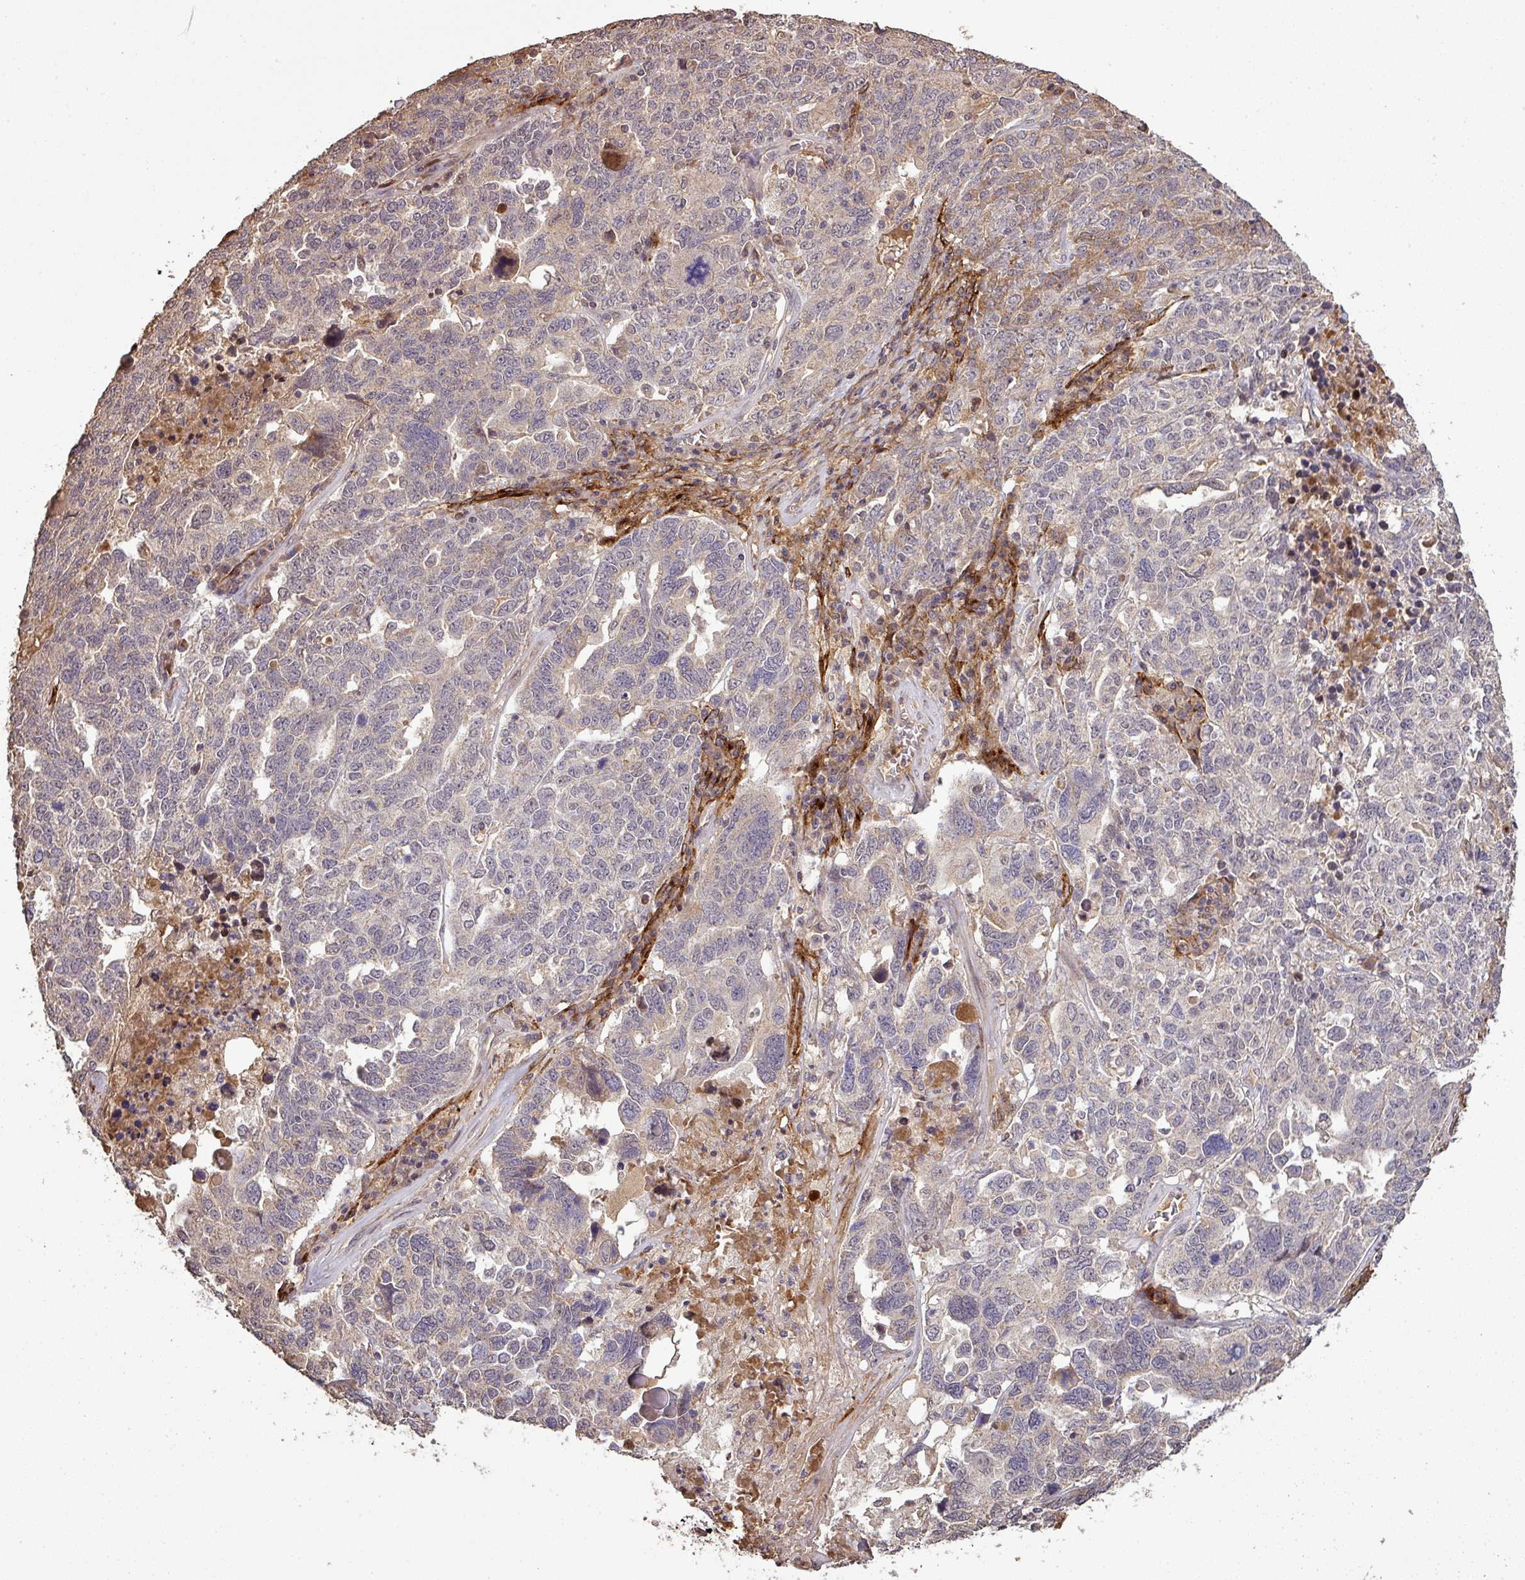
{"staining": {"intensity": "weak", "quantity": "<25%", "location": "cytoplasmic/membranous"}, "tissue": "ovarian cancer", "cell_type": "Tumor cells", "image_type": "cancer", "snomed": [{"axis": "morphology", "description": "Carcinoma, endometroid"}, {"axis": "topography", "description": "Ovary"}], "caption": "Immunohistochemical staining of ovarian endometroid carcinoma displays no significant positivity in tumor cells.", "gene": "ISLR", "patient": {"sex": "female", "age": 62}}